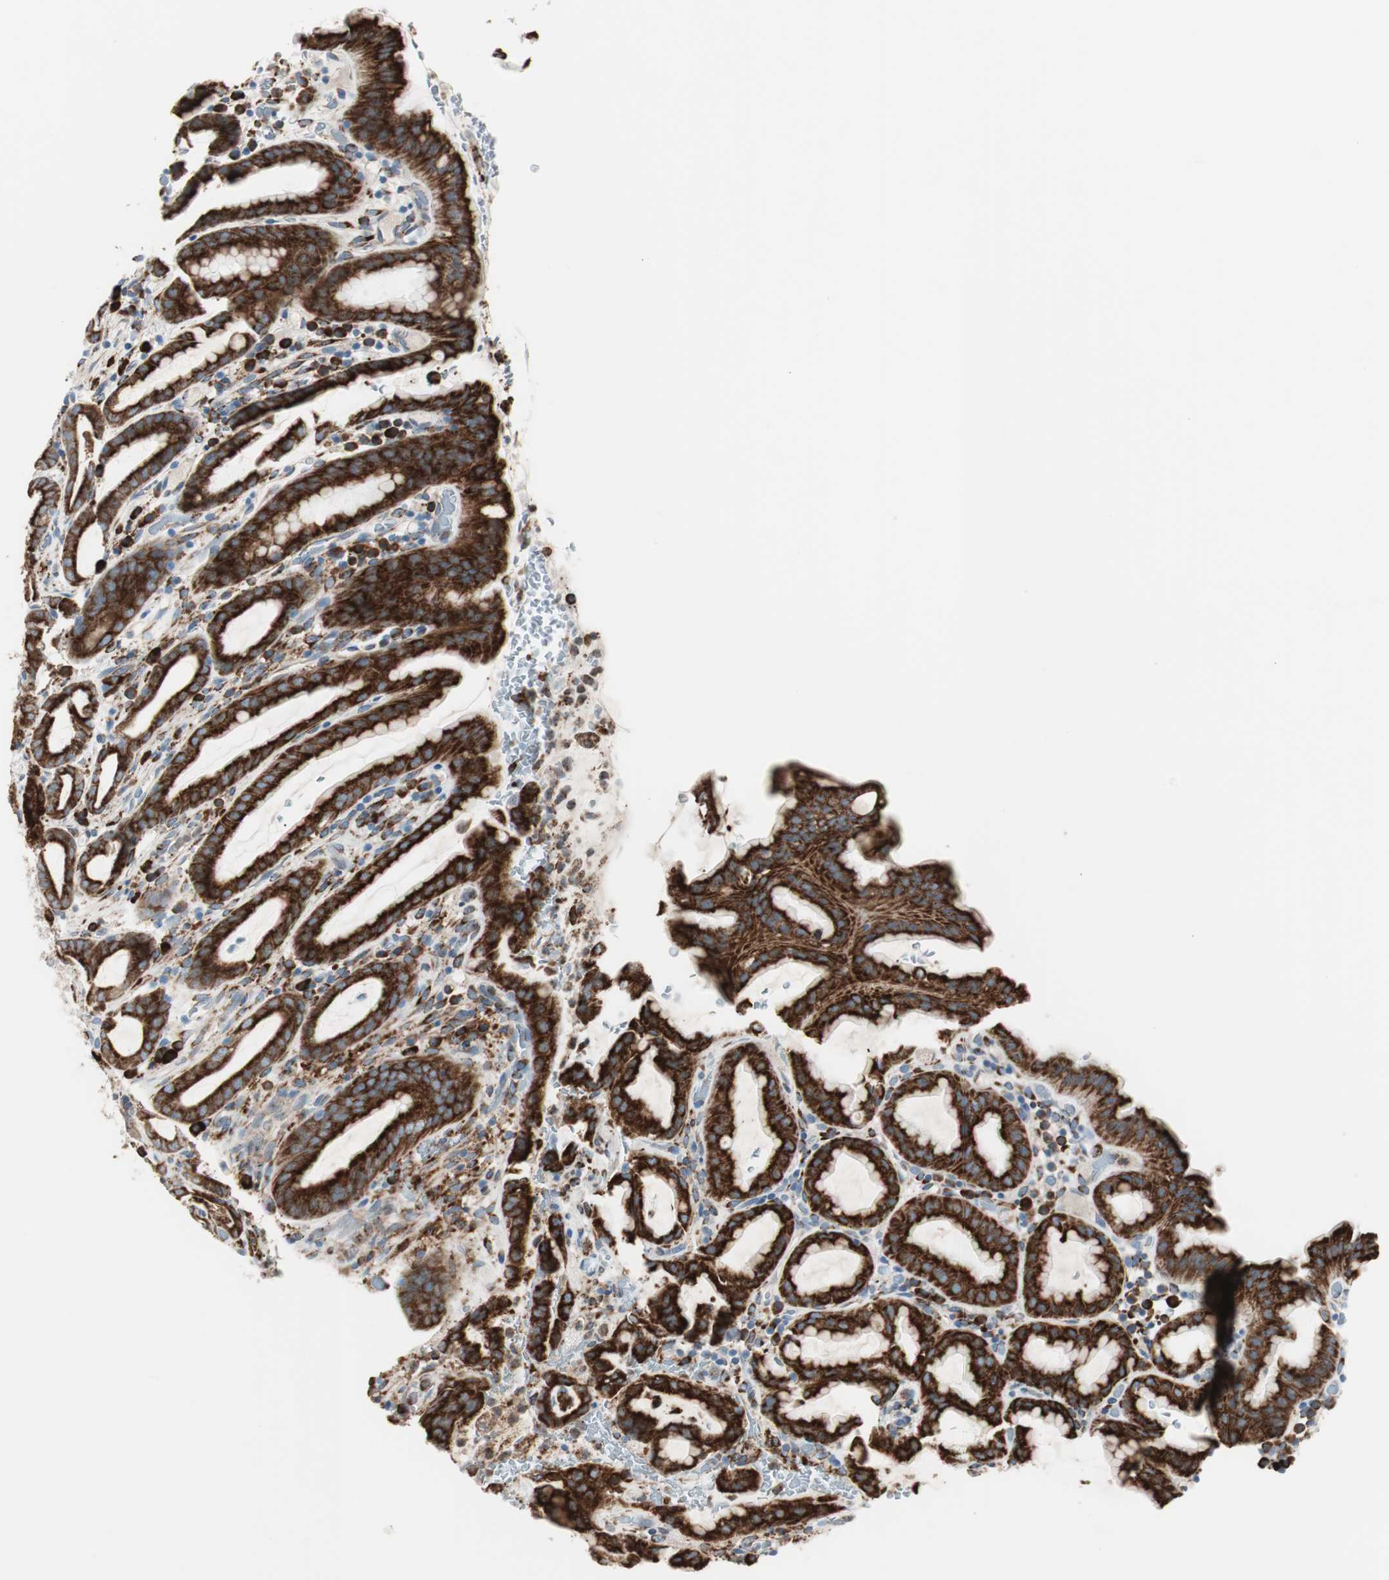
{"staining": {"intensity": "strong", "quantity": ">75%", "location": "cytoplasmic/membranous"}, "tissue": "stomach", "cell_type": "Glandular cells", "image_type": "normal", "snomed": [{"axis": "morphology", "description": "Normal tissue, NOS"}, {"axis": "topography", "description": "Stomach, upper"}], "caption": "This image displays IHC staining of benign stomach, with high strong cytoplasmic/membranous positivity in approximately >75% of glandular cells.", "gene": "P4HTM", "patient": {"sex": "male", "age": 68}}